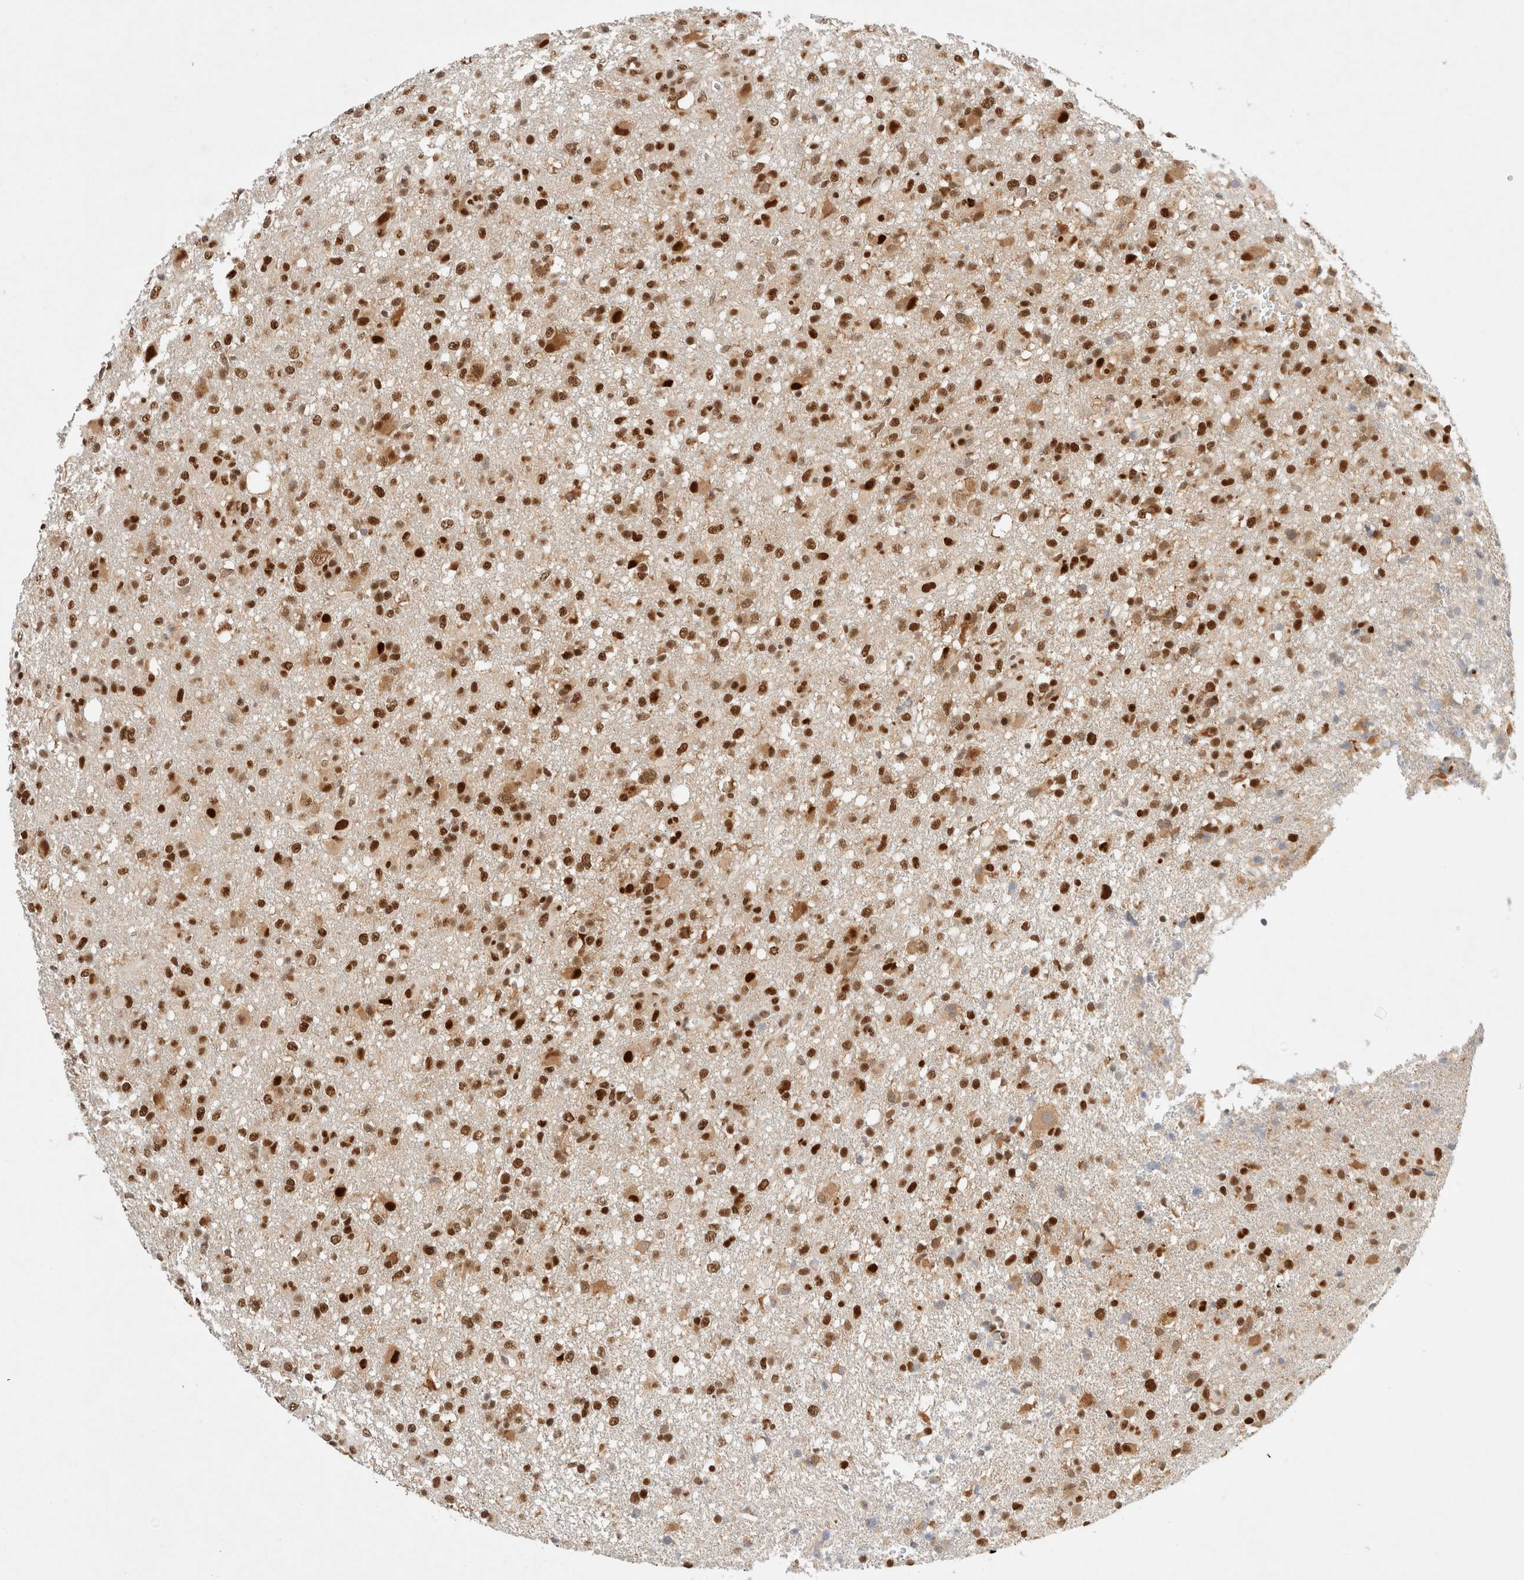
{"staining": {"intensity": "strong", "quantity": ">75%", "location": "cytoplasmic/membranous,nuclear"}, "tissue": "glioma", "cell_type": "Tumor cells", "image_type": "cancer", "snomed": [{"axis": "morphology", "description": "Glioma, malignant, High grade"}, {"axis": "topography", "description": "Brain"}], "caption": "Protein positivity by immunohistochemistry (IHC) shows strong cytoplasmic/membranous and nuclear expression in approximately >75% of tumor cells in glioma.", "gene": "GTF2I", "patient": {"sex": "female", "age": 57}}